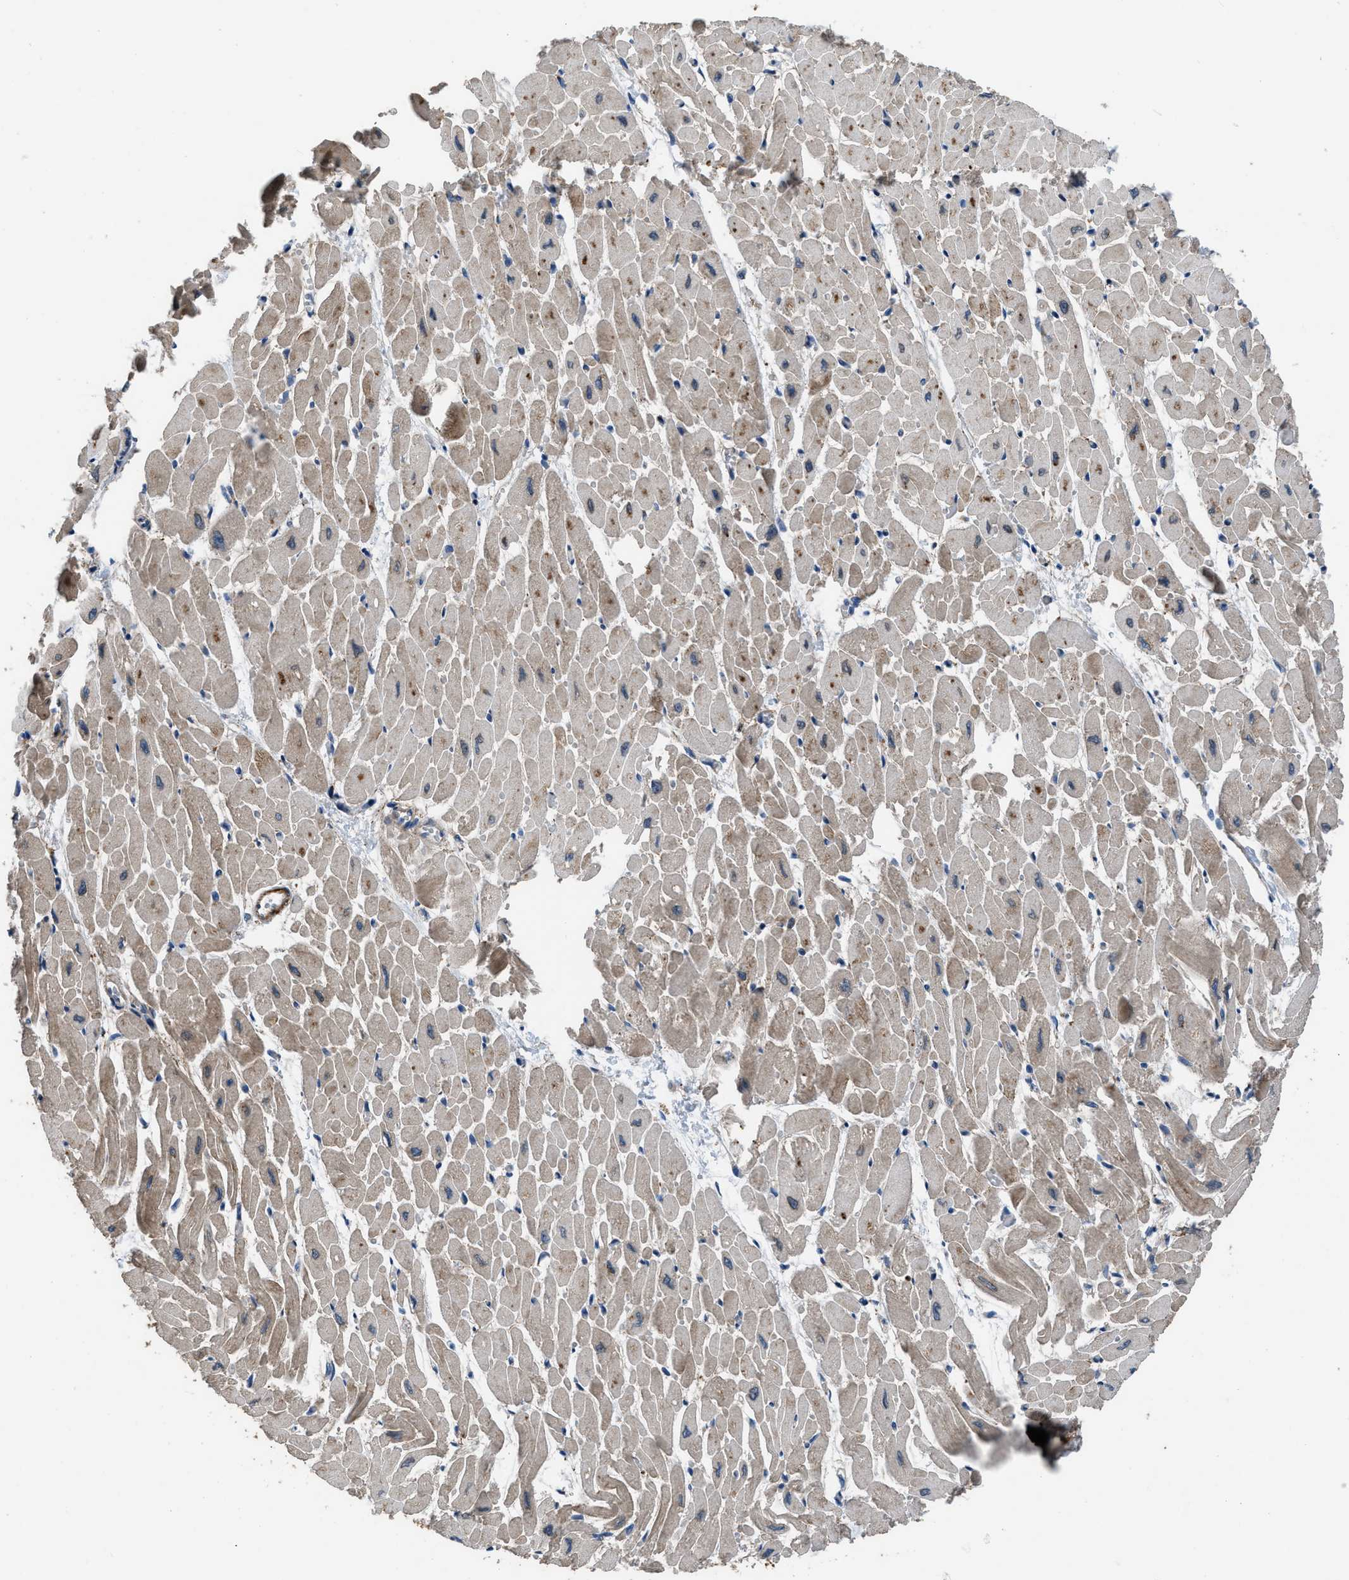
{"staining": {"intensity": "strong", "quantity": "25%-75%", "location": "cytoplasmic/membranous"}, "tissue": "heart muscle", "cell_type": "Cardiomyocytes", "image_type": "normal", "snomed": [{"axis": "morphology", "description": "Normal tissue, NOS"}, {"axis": "topography", "description": "Heart"}], "caption": "A brown stain labels strong cytoplasmic/membranous expression of a protein in cardiomyocytes of normal heart muscle.", "gene": "USP25", "patient": {"sex": "male", "age": 45}}